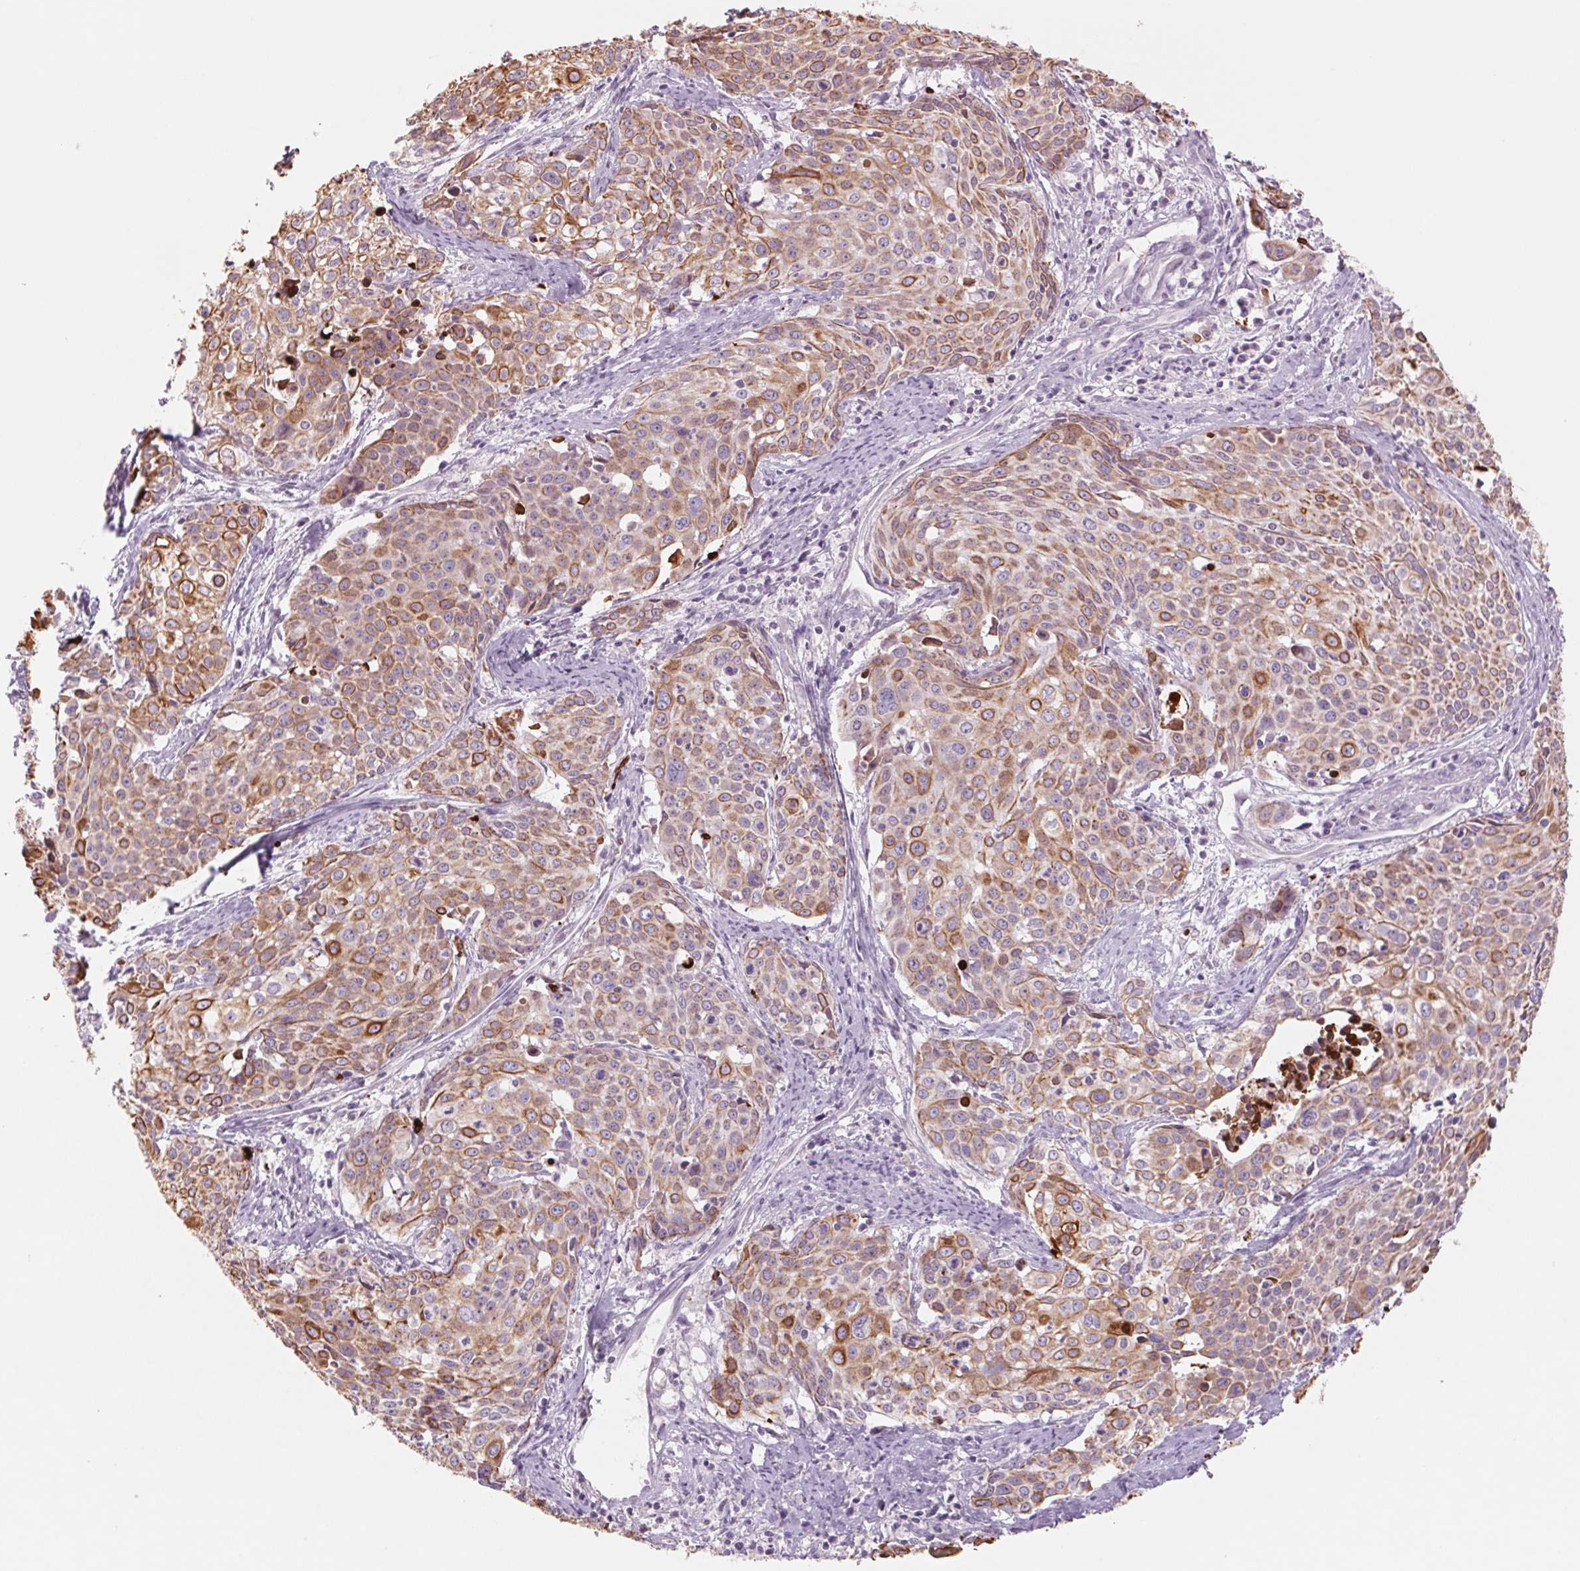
{"staining": {"intensity": "moderate", "quantity": ">75%", "location": "cytoplasmic/membranous"}, "tissue": "cervical cancer", "cell_type": "Tumor cells", "image_type": "cancer", "snomed": [{"axis": "morphology", "description": "Squamous cell carcinoma, NOS"}, {"axis": "topography", "description": "Cervix"}], "caption": "Human cervical cancer stained with a brown dye shows moderate cytoplasmic/membranous positive expression in approximately >75% of tumor cells.", "gene": "KRT1", "patient": {"sex": "female", "age": 39}}